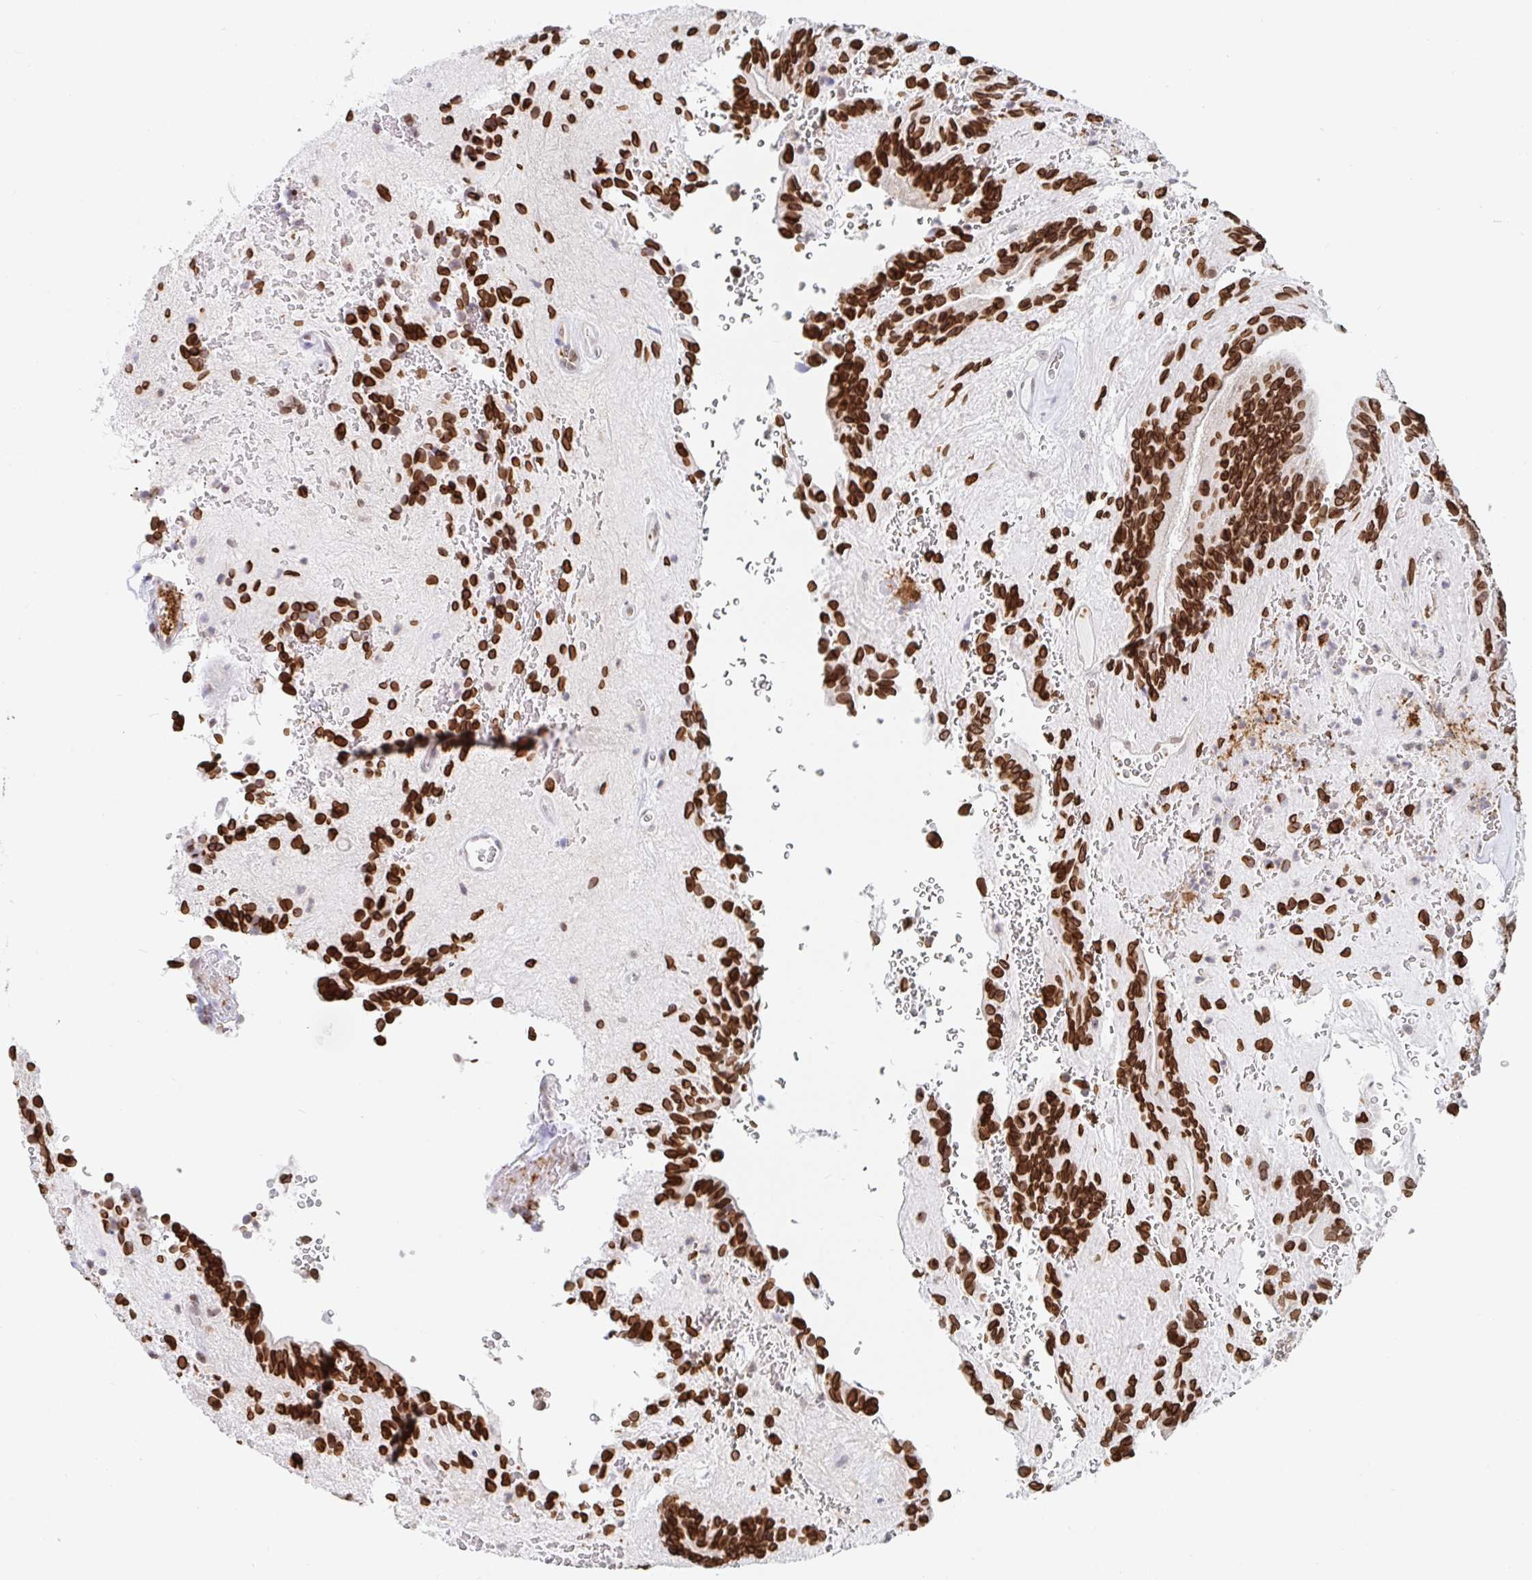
{"staining": {"intensity": "strong", "quantity": ">75%", "location": "nuclear"}, "tissue": "glioma", "cell_type": "Tumor cells", "image_type": "cancer", "snomed": [{"axis": "morphology", "description": "Glioma, malignant, Low grade"}, {"axis": "topography", "description": "Brain"}], "caption": "Glioma tissue shows strong nuclear expression in about >75% of tumor cells", "gene": "CHD2", "patient": {"sex": "male", "age": 31}}